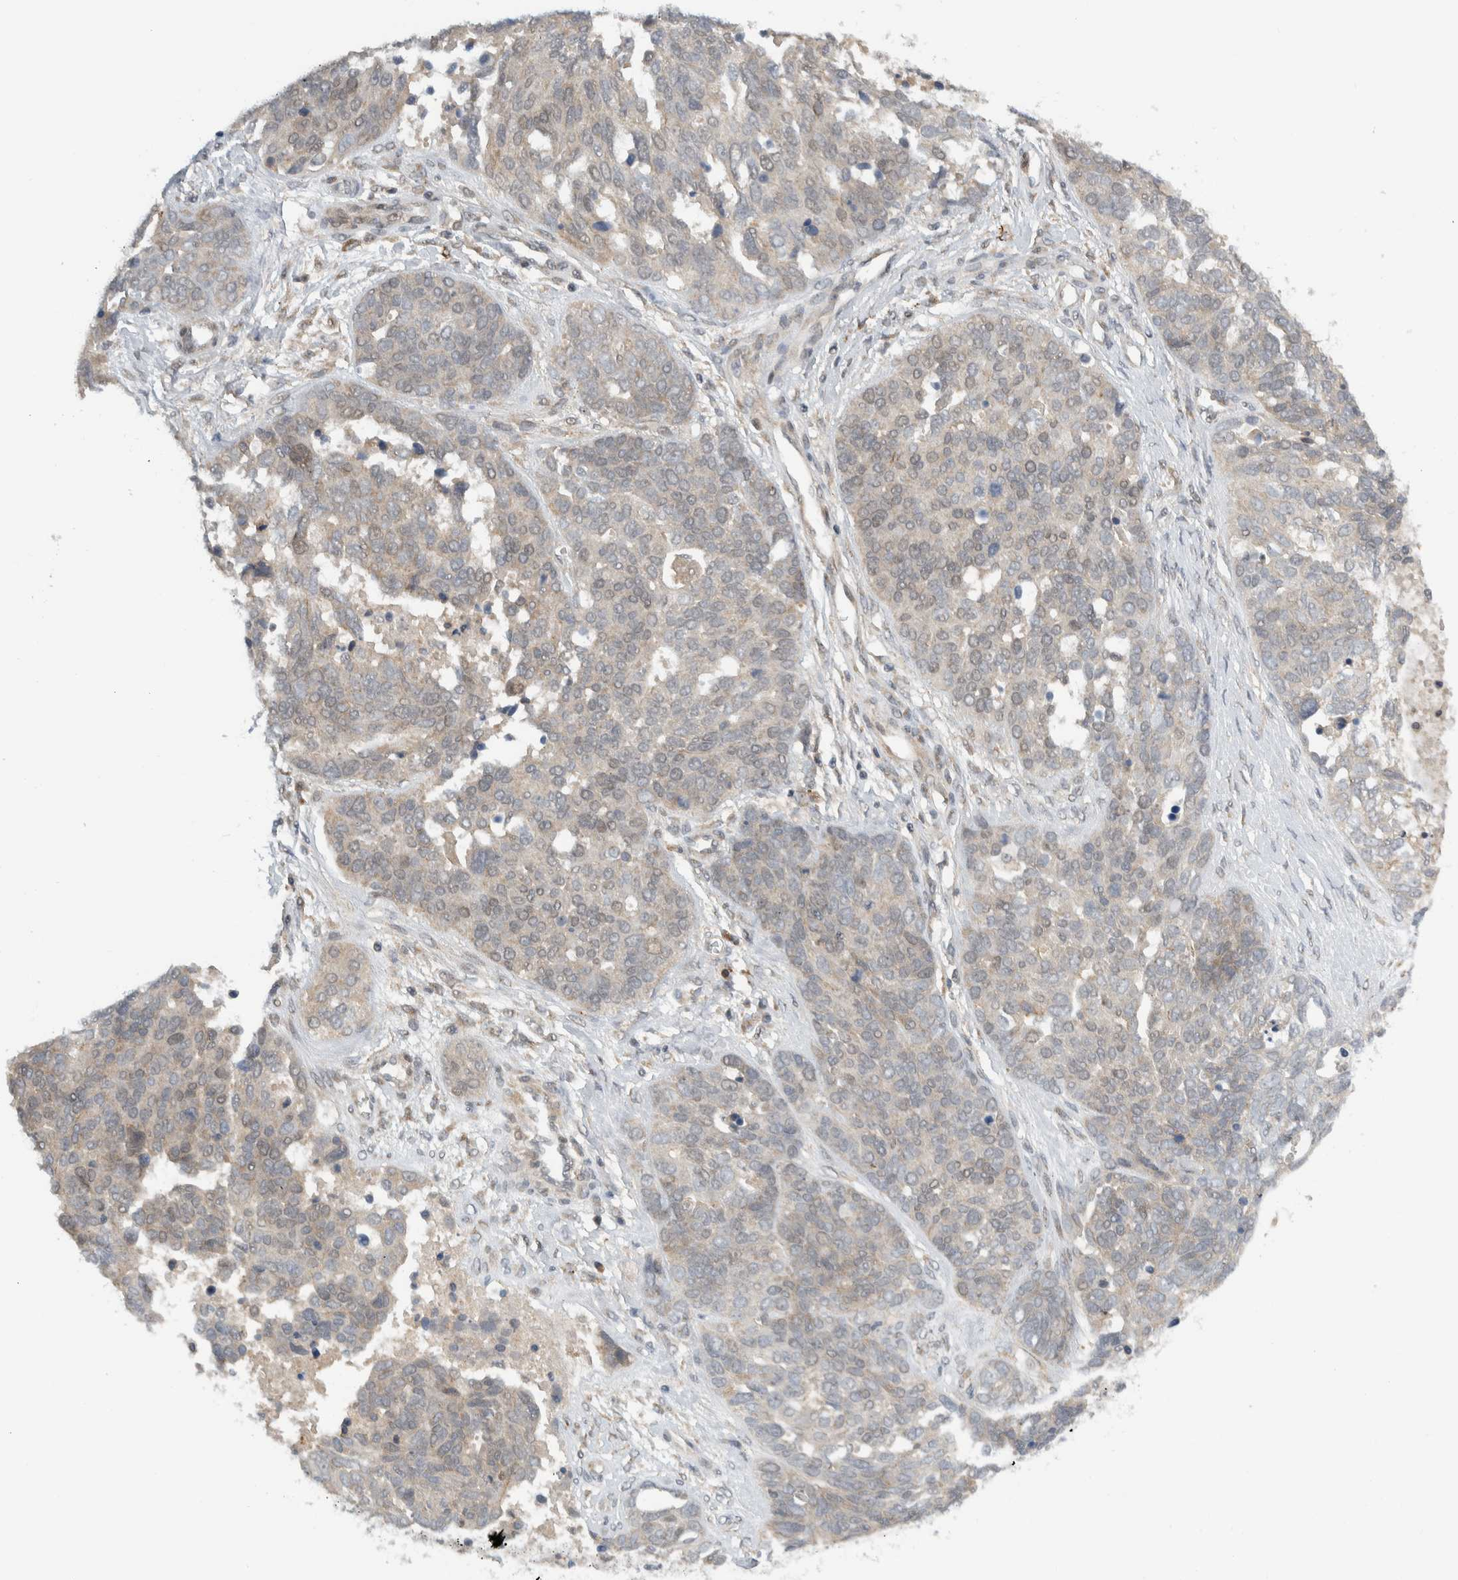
{"staining": {"intensity": "weak", "quantity": ">75%", "location": "cytoplasmic/membranous"}, "tissue": "ovarian cancer", "cell_type": "Tumor cells", "image_type": "cancer", "snomed": [{"axis": "morphology", "description": "Cystadenocarcinoma, serous, NOS"}, {"axis": "topography", "description": "Ovary"}], "caption": "A low amount of weak cytoplasmic/membranous expression is seen in approximately >75% of tumor cells in ovarian serous cystadenocarcinoma tissue.", "gene": "MPRIP", "patient": {"sex": "female", "age": 44}}